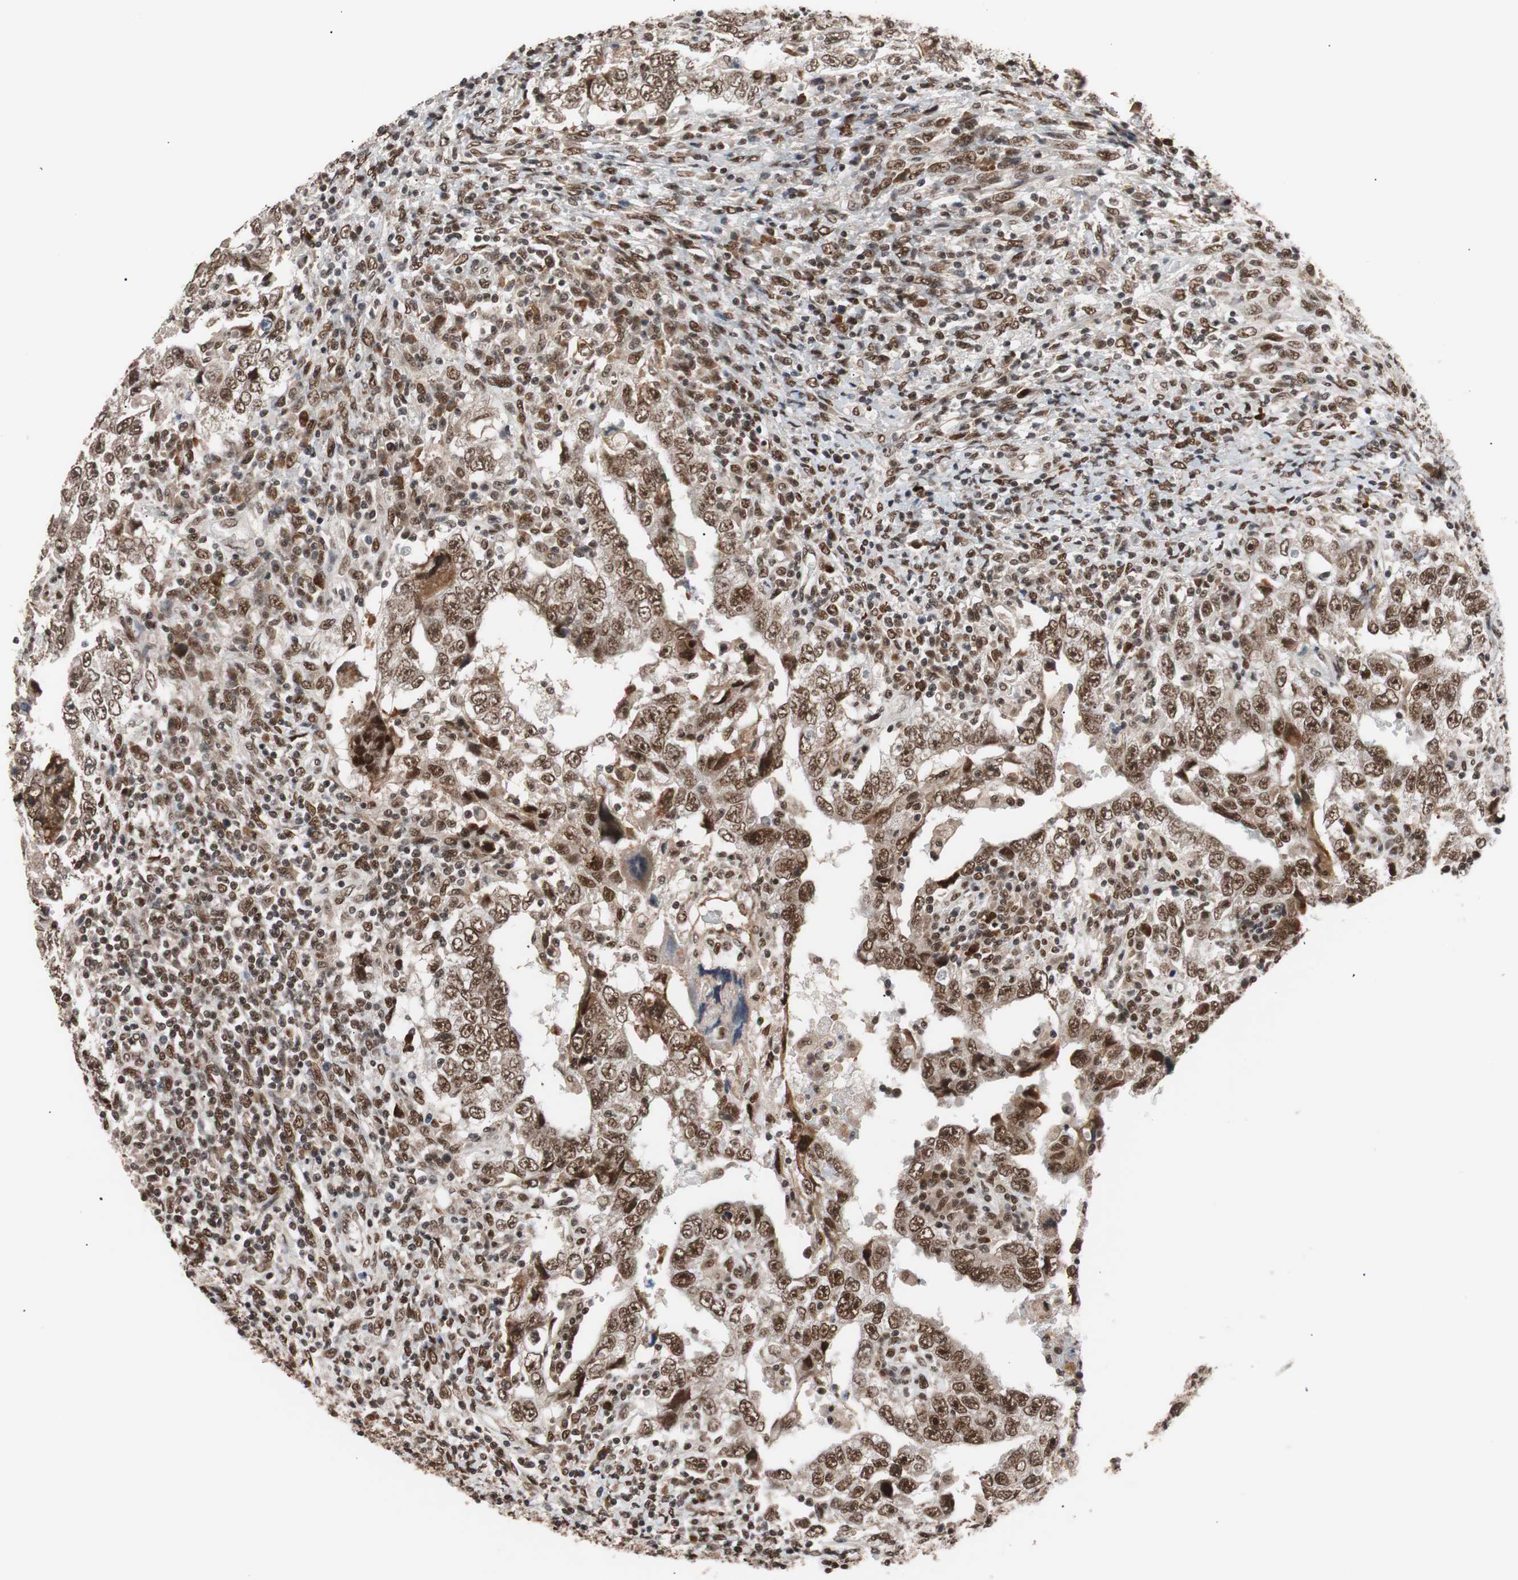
{"staining": {"intensity": "strong", "quantity": ">75%", "location": "cytoplasmic/membranous,nuclear"}, "tissue": "testis cancer", "cell_type": "Tumor cells", "image_type": "cancer", "snomed": [{"axis": "morphology", "description": "Carcinoma, Embryonal, NOS"}, {"axis": "topography", "description": "Testis"}], "caption": "Tumor cells exhibit strong cytoplasmic/membranous and nuclear positivity in approximately >75% of cells in testis cancer (embryonal carcinoma). Nuclei are stained in blue.", "gene": "CHAMP1", "patient": {"sex": "male", "age": 26}}